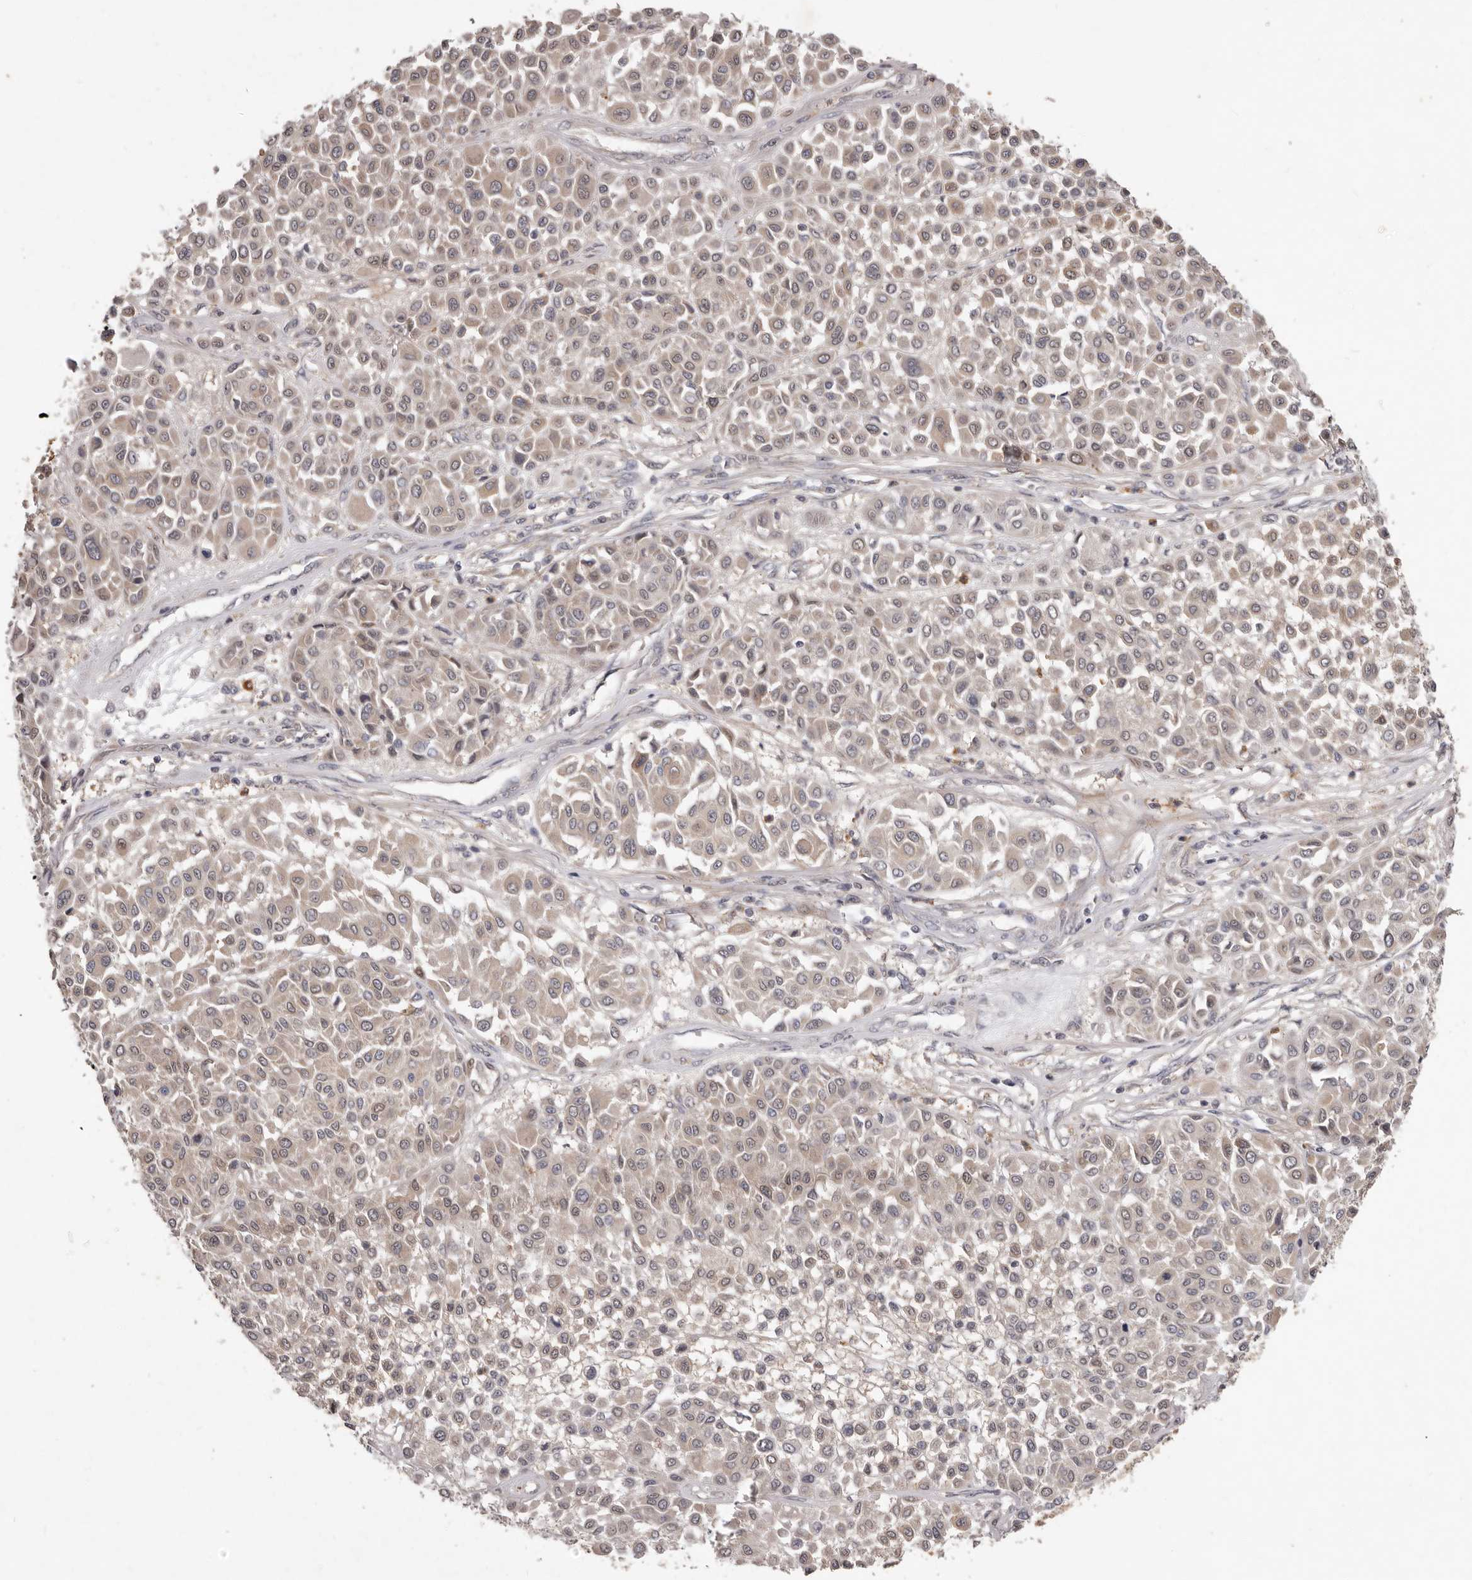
{"staining": {"intensity": "weak", "quantity": "25%-75%", "location": "cytoplasmic/membranous,nuclear"}, "tissue": "melanoma", "cell_type": "Tumor cells", "image_type": "cancer", "snomed": [{"axis": "morphology", "description": "Malignant melanoma, Metastatic site"}, {"axis": "topography", "description": "Soft tissue"}], "caption": "Tumor cells display low levels of weak cytoplasmic/membranous and nuclear expression in approximately 25%-75% of cells in malignant melanoma (metastatic site). Using DAB (brown) and hematoxylin (blue) stains, captured at high magnification using brightfield microscopy.", "gene": "ACLY", "patient": {"sex": "male", "age": 41}}